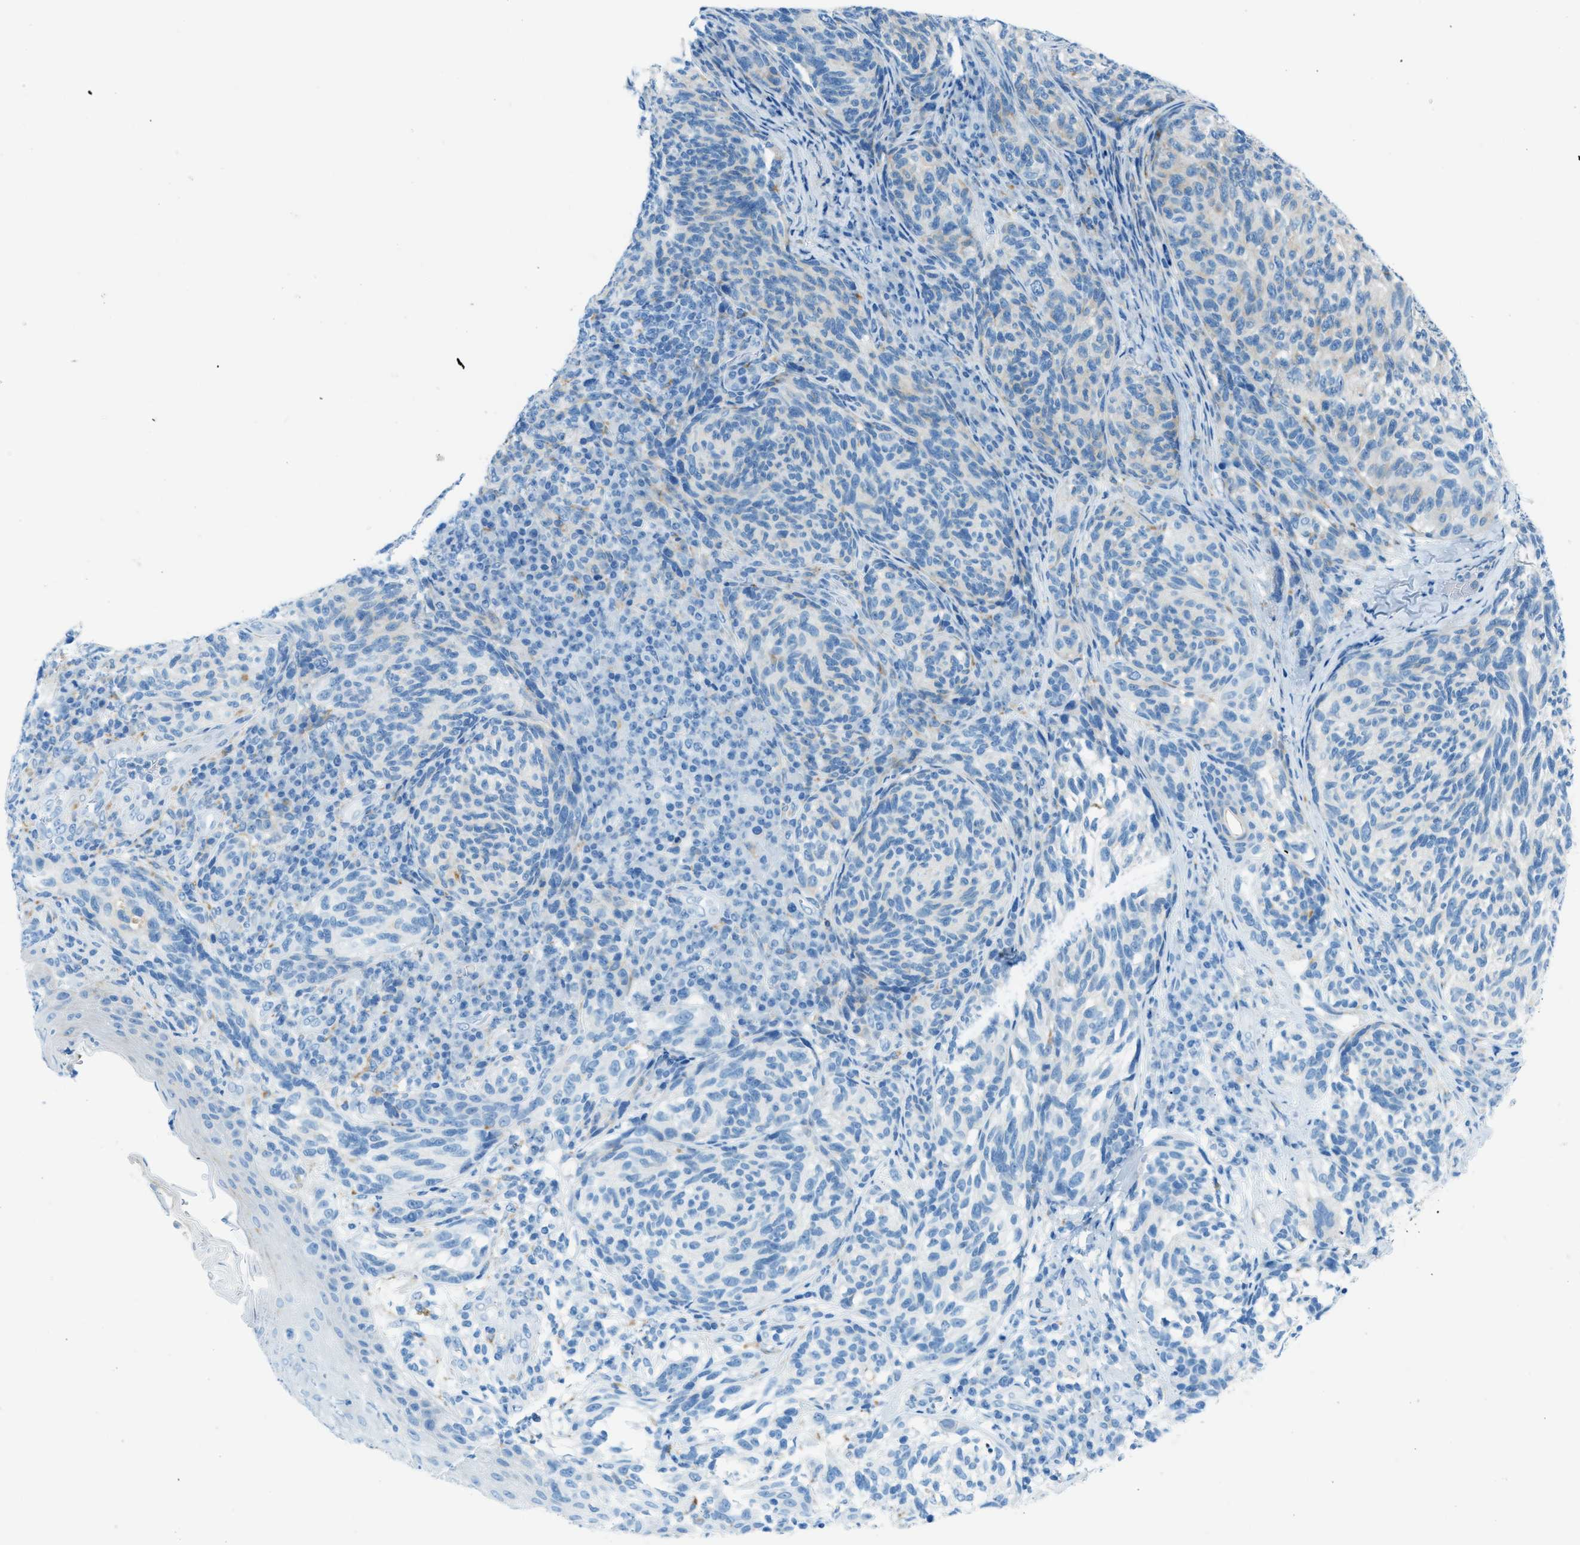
{"staining": {"intensity": "negative", "quantity": "none", "location": "none"}, "tissue": "melanoma", "cell_type": "Tumor cells", "image_type": "cancer", "snomed": [{"axis": "morphology", "description": "Malignant melanoma, NOS"}, {"axis": "topography", "description": "Skin"}], "caption": "IHC histopathology image of neoplastic tissue: malignant melanoma stained with DAB demonstrates no significant protein expression in tumor cells.", "gene": "C21orf62", "patient": {"sex": "female", "age": 73}}